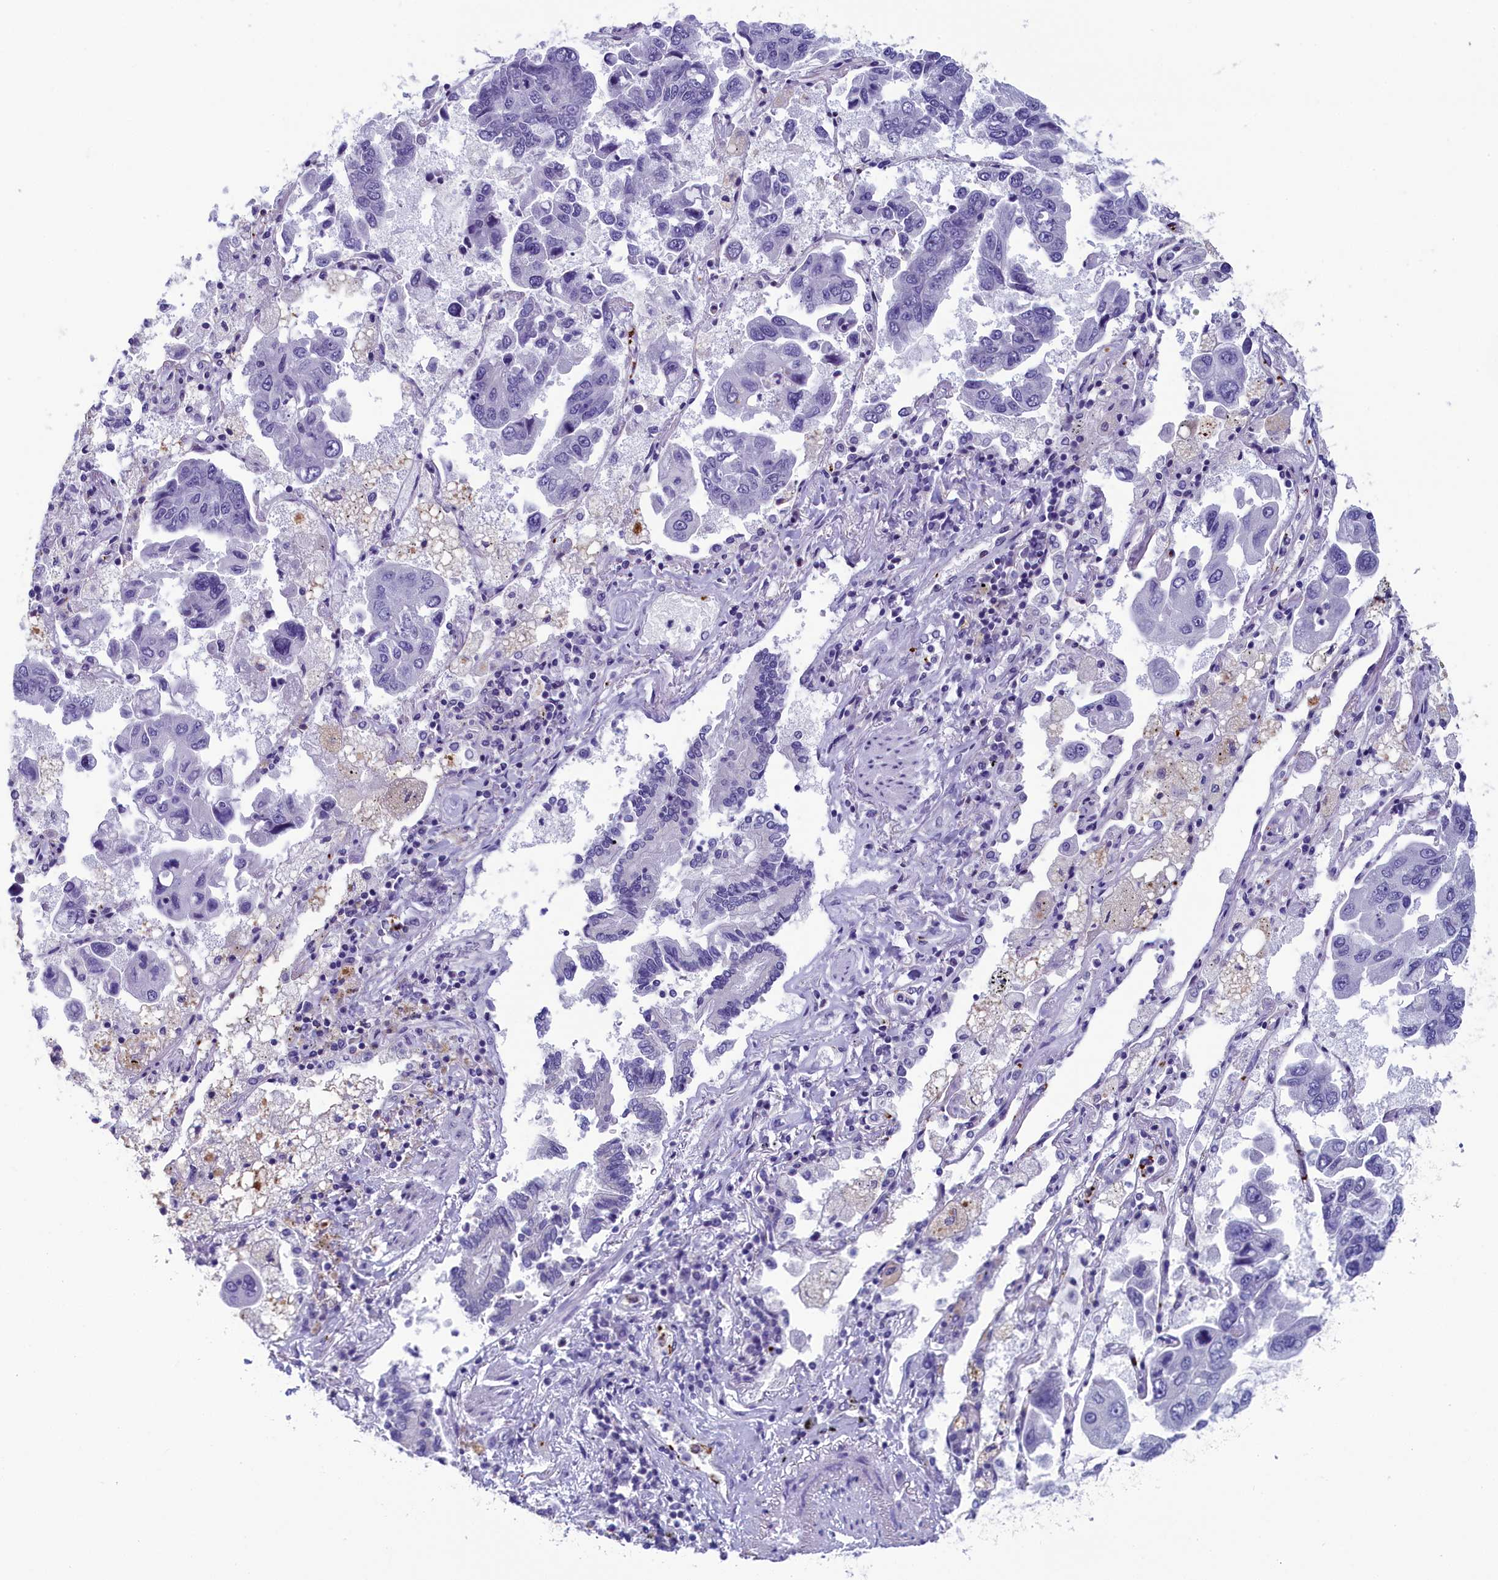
{"staining": {"intensity": "negative", "quantity": "none", "location": "none"}, "tissue": "lung cancer", "cell_type": "Tumor cells", "image_type": "cancer", "snomed": [{"axis": "morphology", "description": "Adenocarcinoma, NOS"}, {"axis": "topography", "description": "Lung"}], "caption": "An image of lung cancer (adenocarcinoma) stained for a protein shows no brown staining in tumor cells. (Stains: DAB (3,3'-diaminobenzidine) immunohistochemistry (IHC) with hematoxylin counter stain, Microscopy: brightfield microscopy at high magnification).", "gene": "AIFM2", "patient": {"sex": "male", "age": 64}}